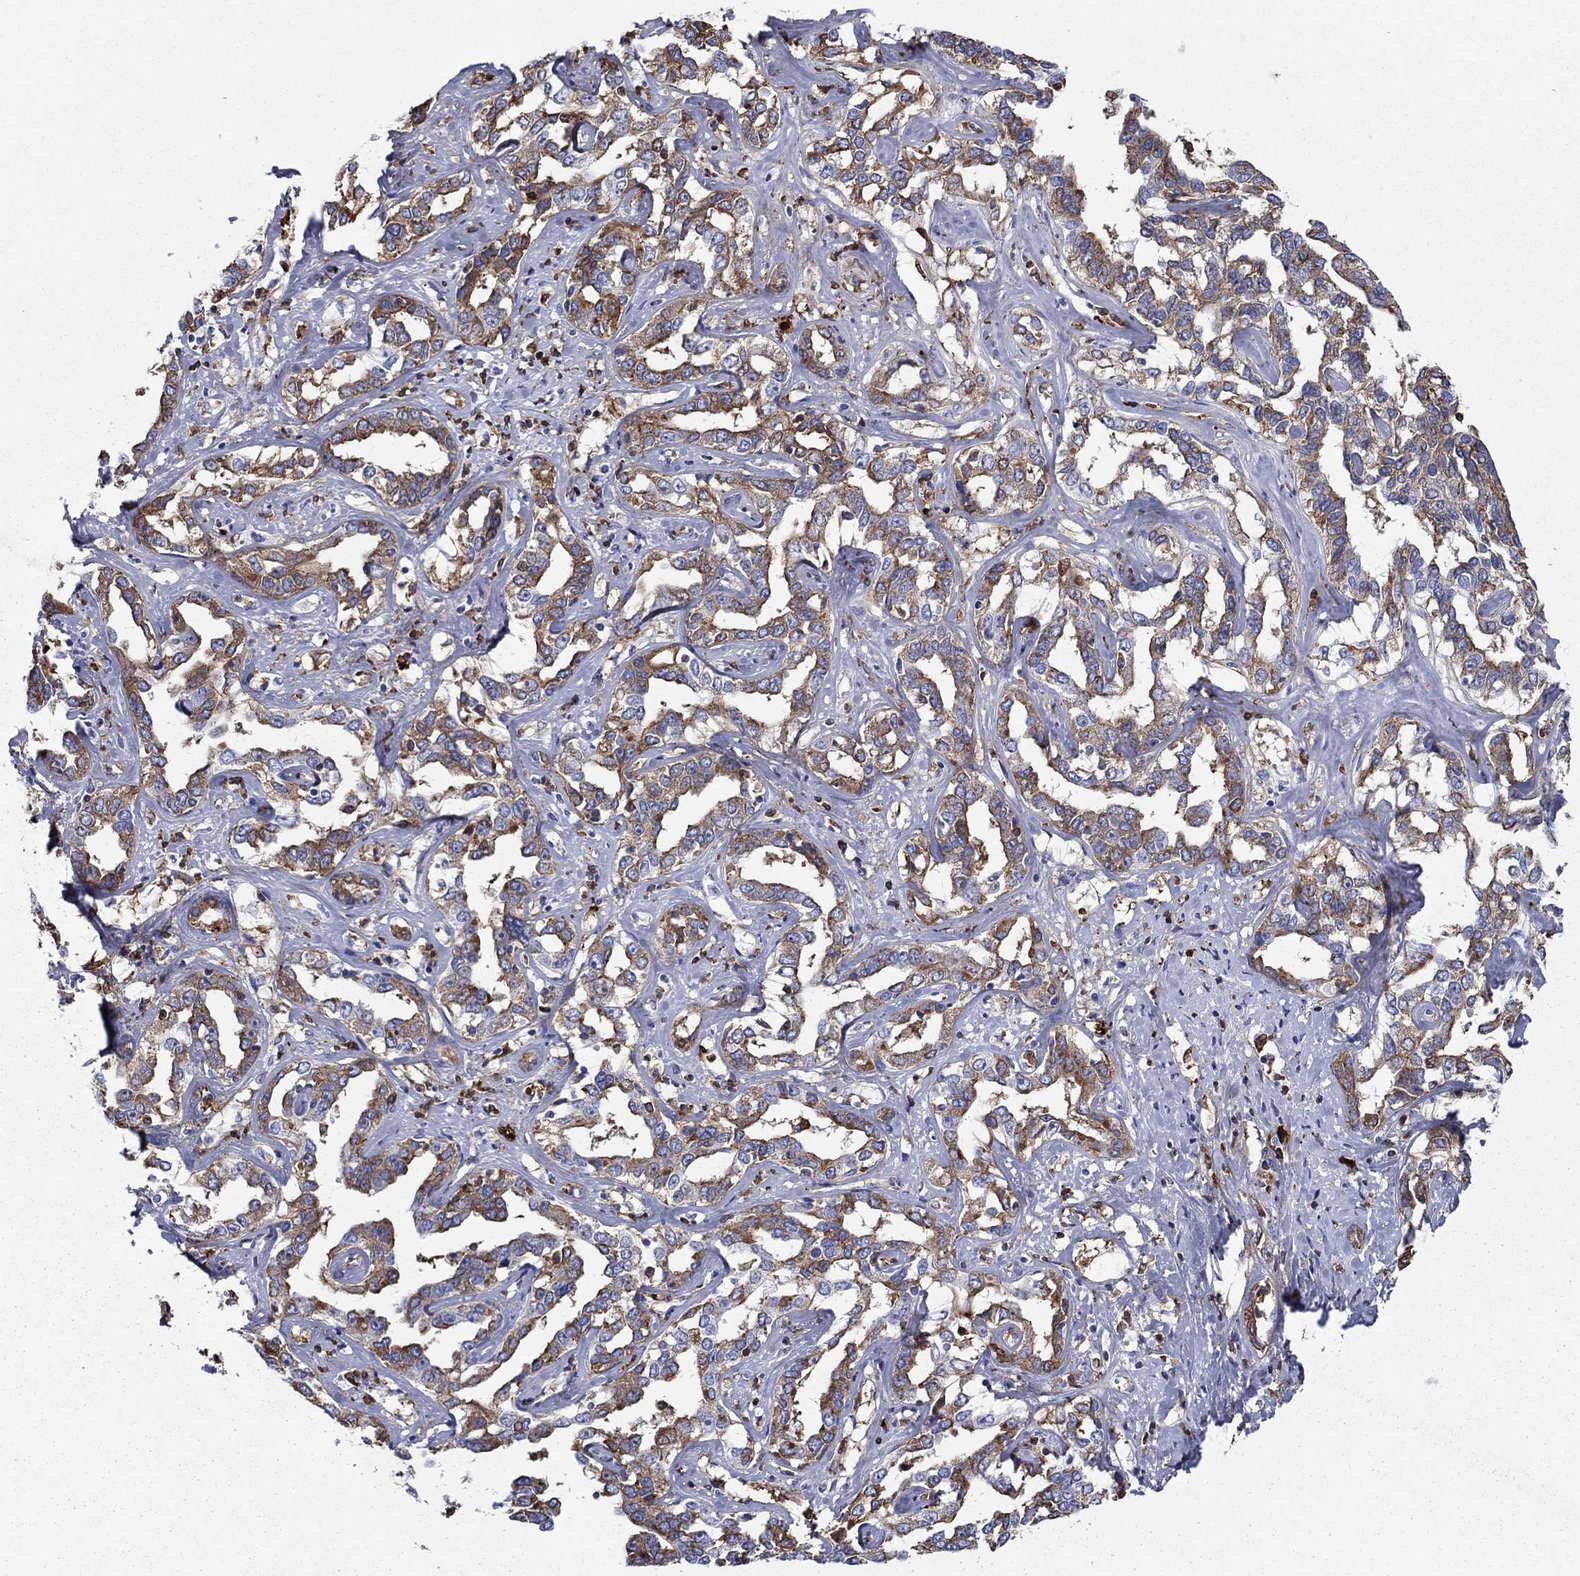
{"staining": {"intensity": "moderate", "quantity": ">75%", "location": "cytoplasmic/membranous"}, "tissue": "liver cancer", "cell_type": "Tumor cells", "image_type": "cancer", "snomed": [{"axis": "morphology", "description": "Cholangiocarcinoma"}, {"axis": "topography", "description": "Liver"}], "caption": "The photomicrograph shows immunohistochemical staining of liver cancer. There is moderate cytoplasmic/membranous expression is seen in about >75% of tumor cells. The staining was performed using DAB (3,3'-diaminobenzidine), with brown indicating positive protein expression. Nuclei are stained blue with hematoxylin.", "gene": "HPX", "patient": {"sex": "male", "age": 59}}